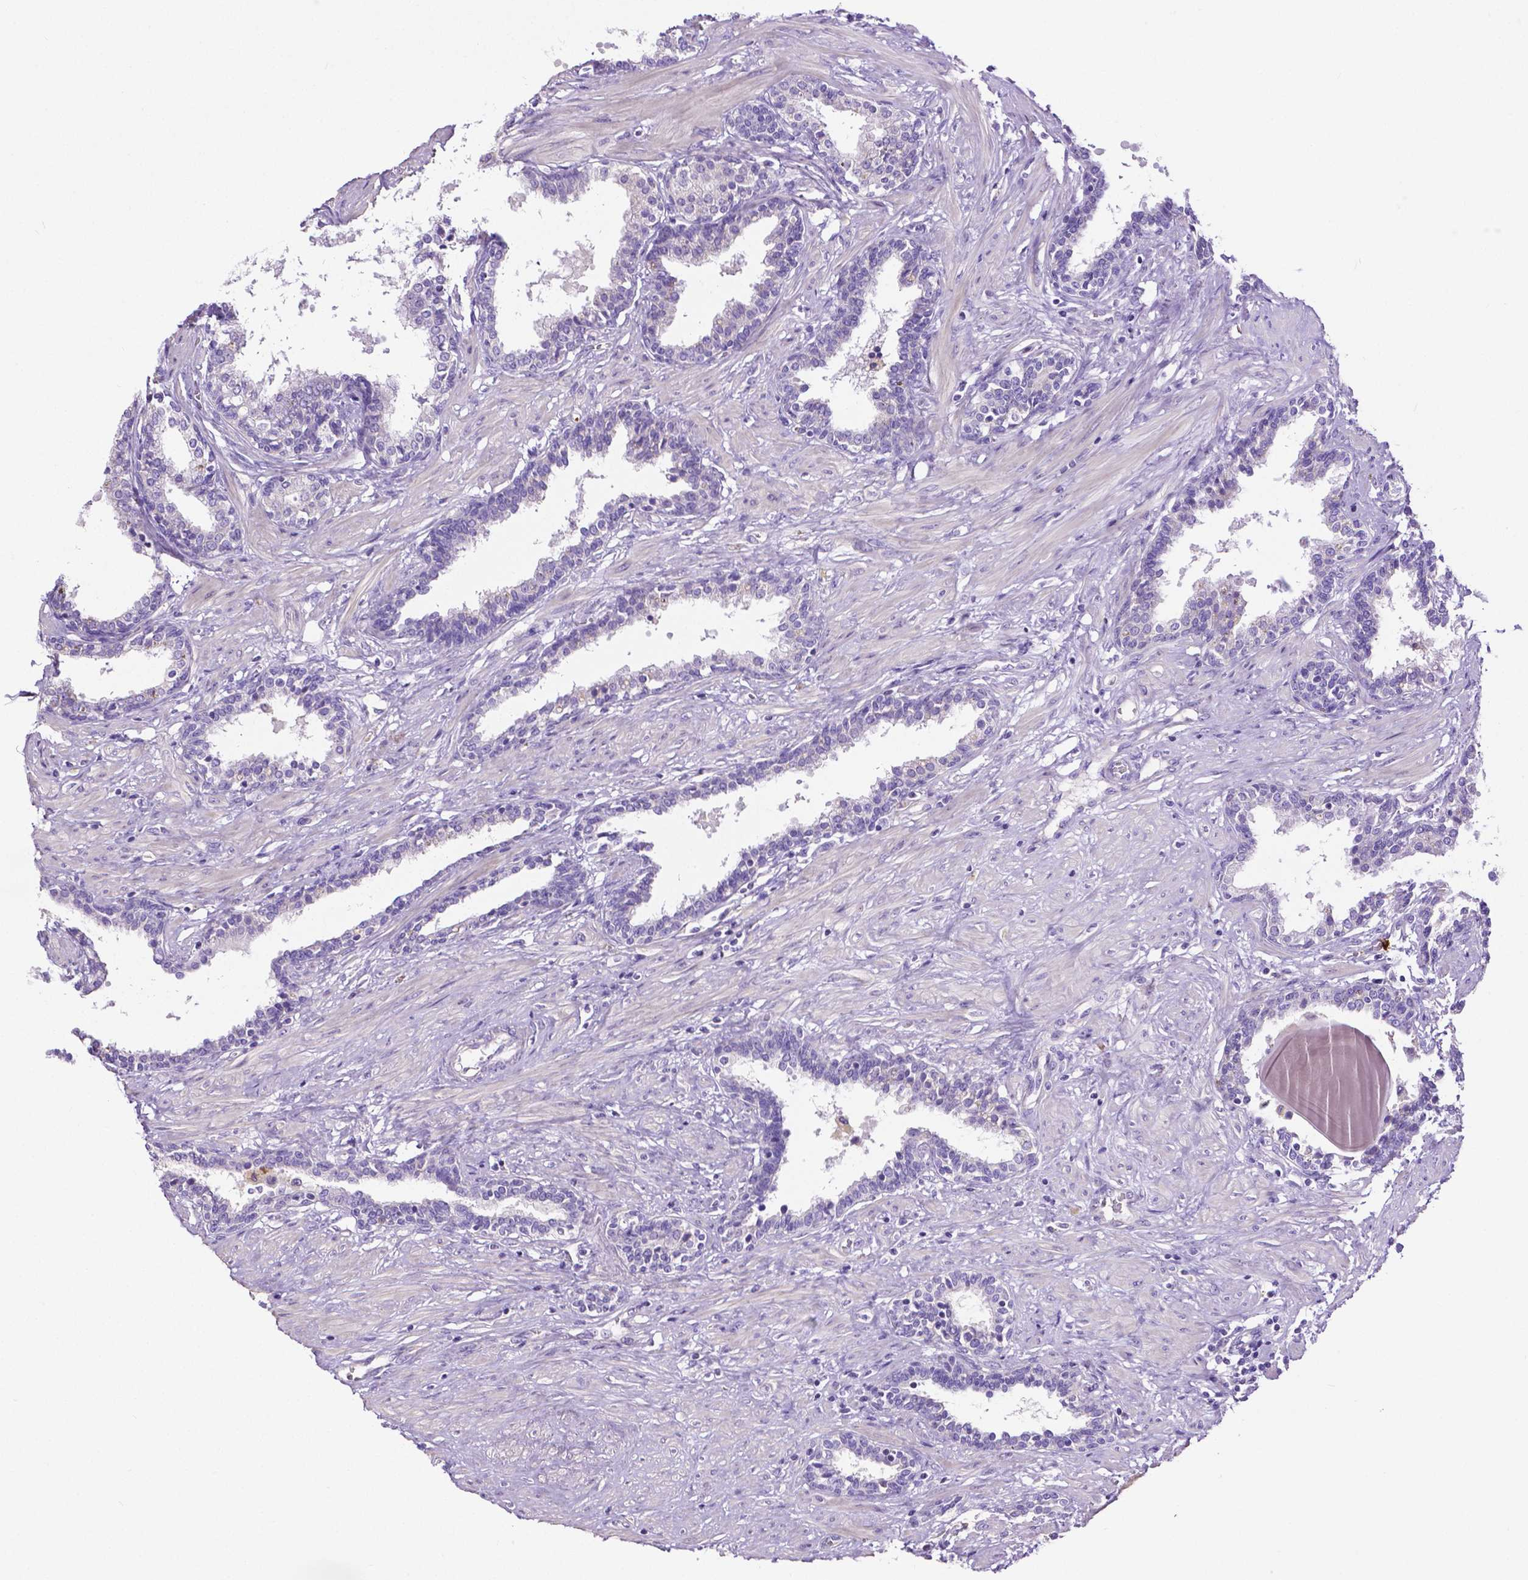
{"staining": {"intensity": "negative", "quantity": "none", "location": "none"}, "tissue": "prostate", "cell_type": "Glandular cells", "image_type": "normal", "snomed": [{"axis": "morphology", "description": "Normal tissue, NOS"}, {"axis": "topography", "description": "Prostate"}], "caption": "Histopathology image shows no significant protein expression in glandular cells of normal prostate.", "gene": "MMP9", "patient": {"sex": "male", "age": 55}}